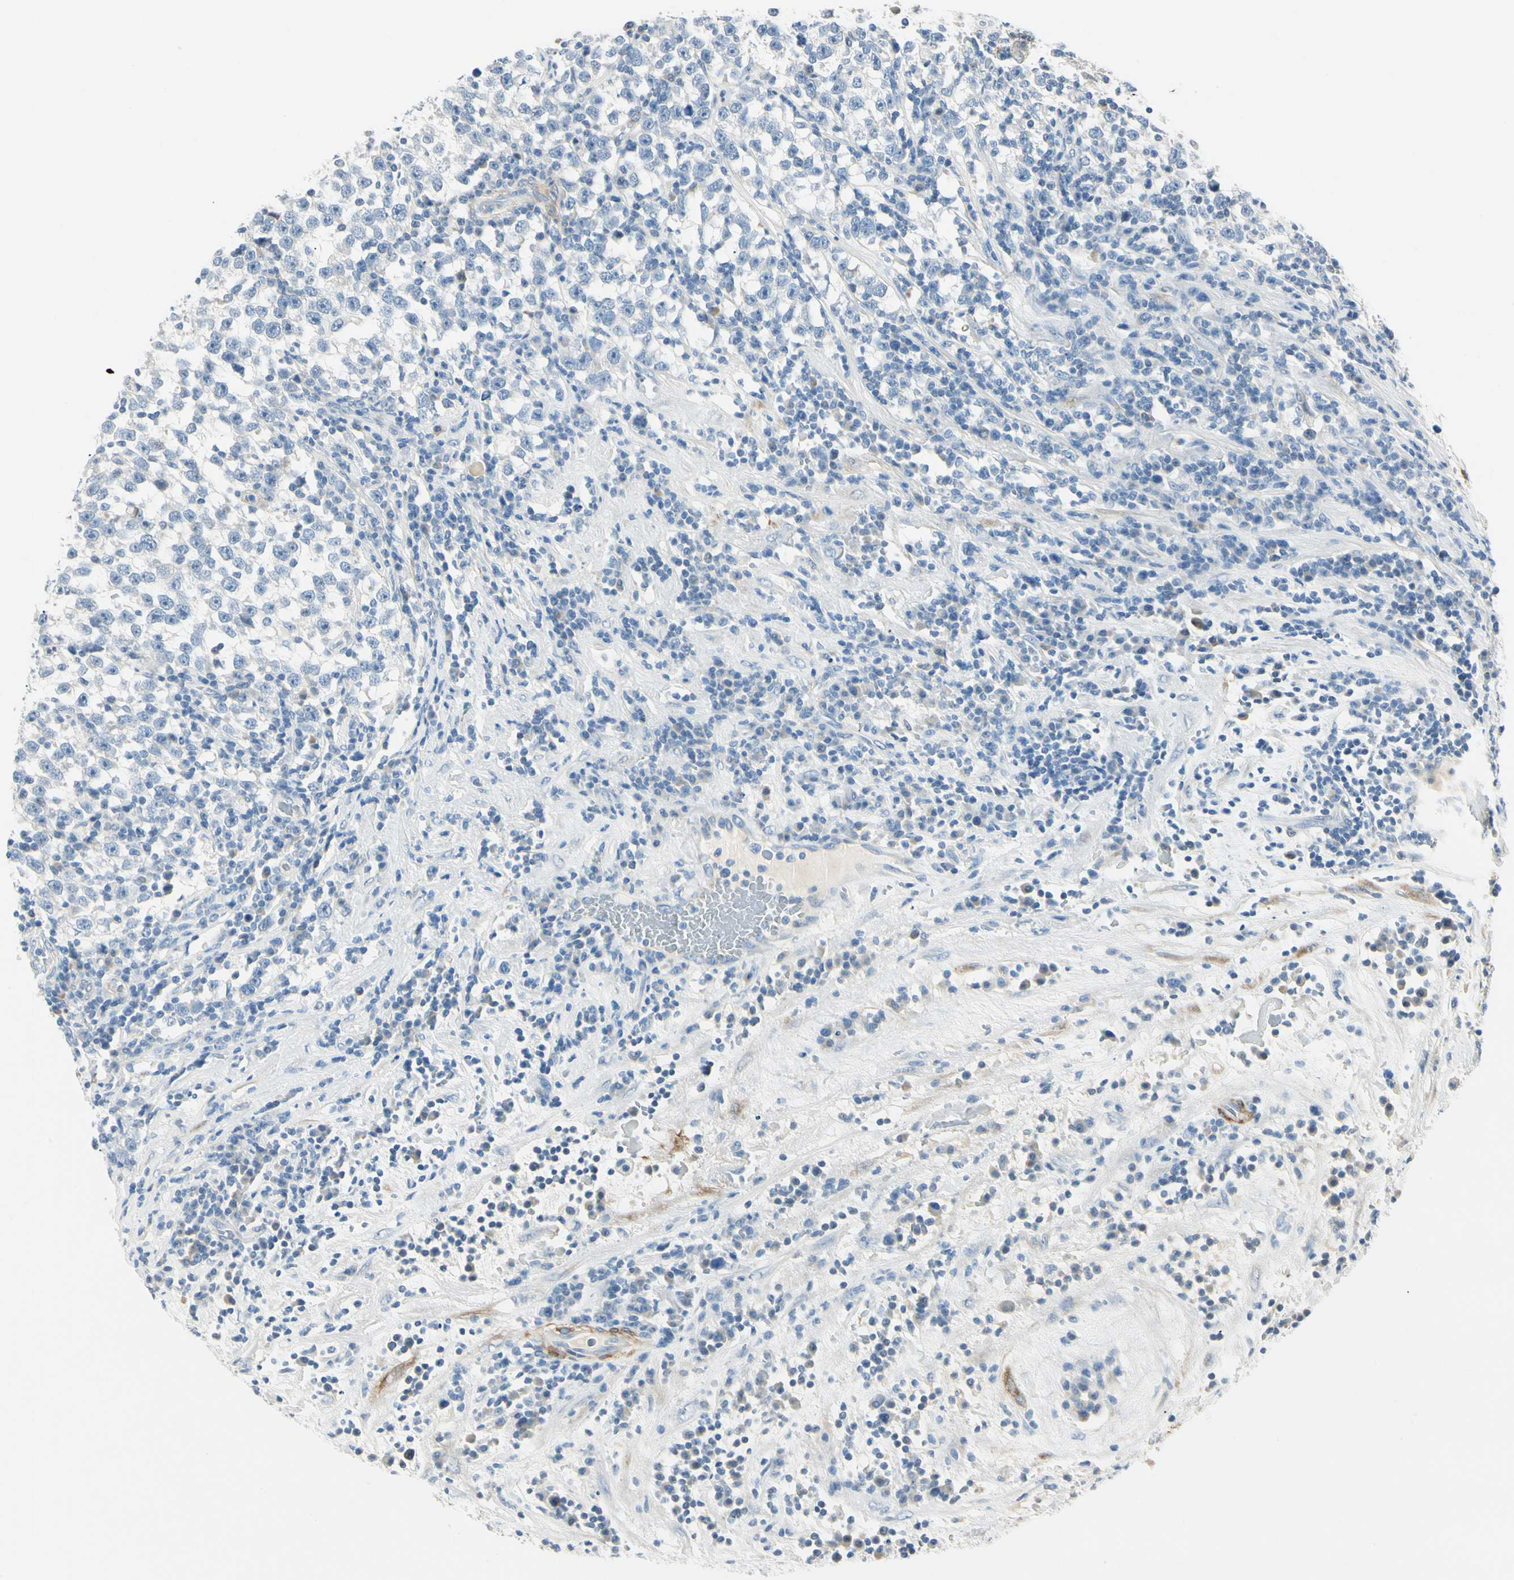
{"staining": {"intensity": "negative", "quantity": "none", "location": "none"}, "tissue": "testis cancer", "cell_type": "Tumor cells", "image_type": "cancer", "snomed": [{"axis": "morphology", "description": "Seminoma, NOS"}, {"axis": "topography", "description": "Testis"}], "caption": "The image shows no significant positivity in tumor cells of seminoma (testis). (DAB (3,3'-diaminobenzidine) immunohistochemistry (IHC) visualized using brightfield microscopy, high magnification).", "gene": "AMPH", "patient": {"sex": "male", "age": 43}}